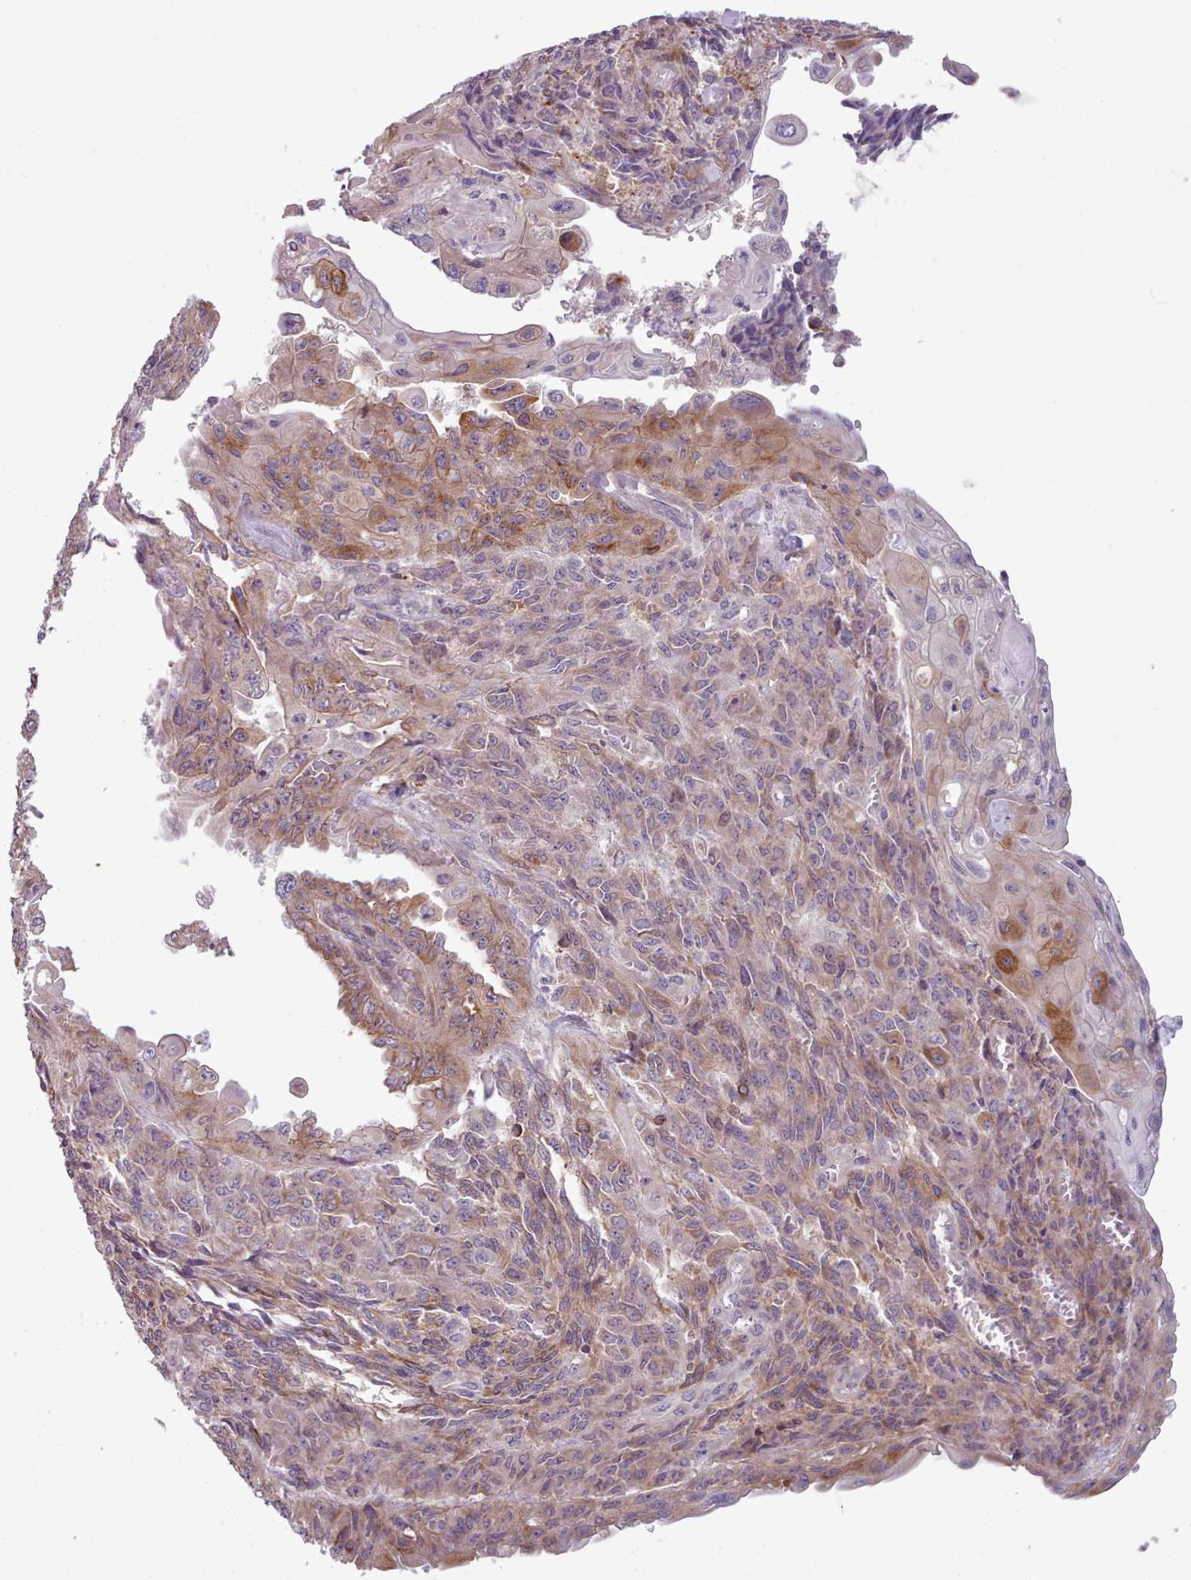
{"staining": {"intensity": "moderate", "quantity": "25%-75%", "location": "cytoplasmic/membranous"}, "tissue": "endometrial cancer", "cell_type": "Tumor cells", "image_type": "cancer", "snomed": [{"axis": "morphology", "description": "Adenocarcinoma, NOS"}, {"axis": "topography", "description": "Endometrium"}], "caption": "Brown immunohistochemical staining in adenocarcinoma (endometrial) exhibits moderate cytoplasmic/membranous staining in approximately 25%-75% of tumor cells.", "gene": "CRYBG1", "patient": {"sex": "female", "age": 32}}